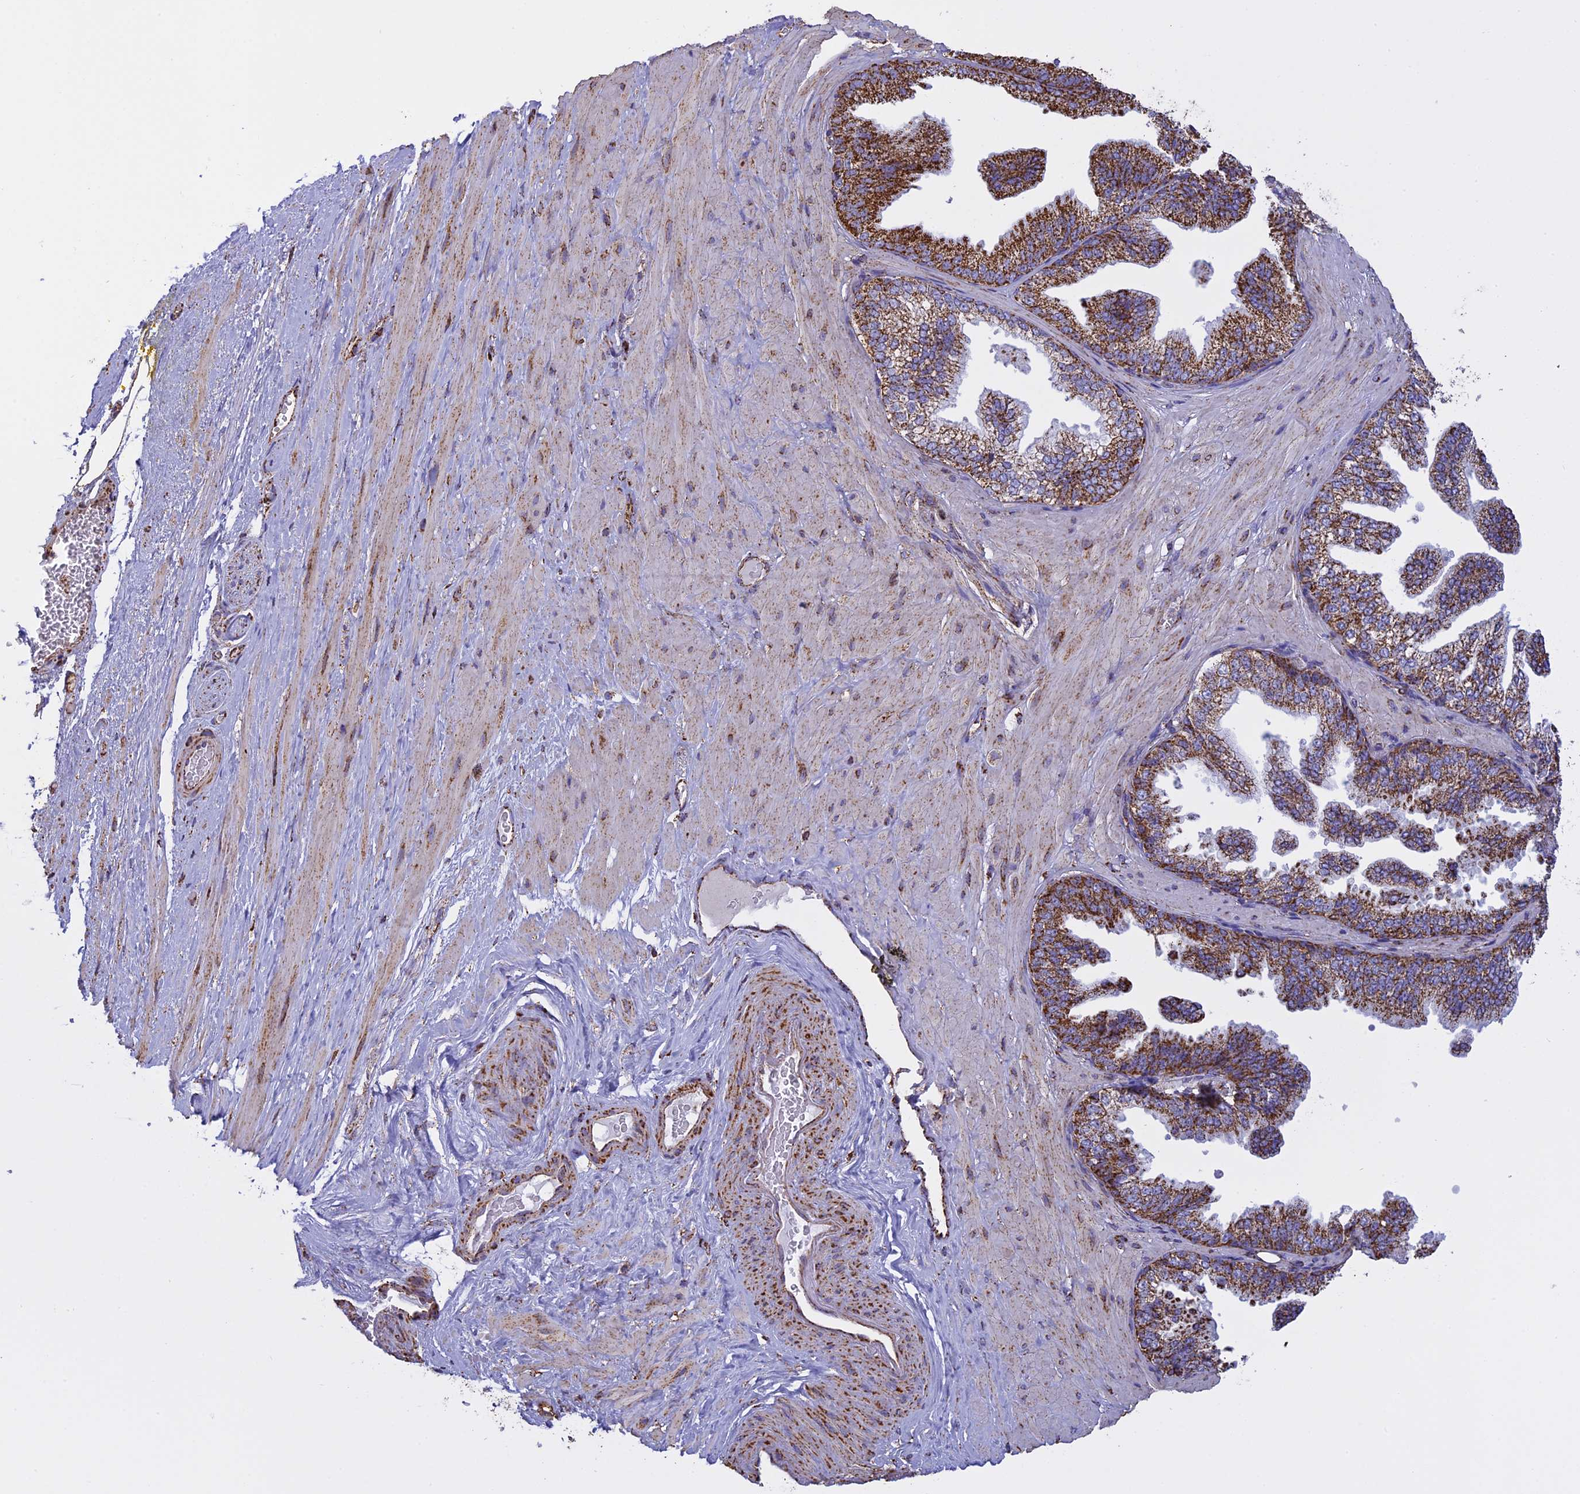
{"staining": {"intensity": "negative", "quantity": "none", "location": "none"}, "tissue": "adipose tissue", "cell_type": "Adipocytes", "image_type": "normal", "snomed": [{"axis": "morphology", "description": "Normal tissue, NOS"}, {"axis": "morphology", "description": "Adenocarcinoma, Low grade"}, {"axis": "topography", "description": "Prostate"}, {"axis": "topography", "description": "Peripheral nerve tissue"}], "caption": "Adipose tissue was stained to show a protein in brown. There is no significant expression in adipocytes. (DAB (3,3'-diaminobenzidine) immunohistochemistry (IHC) visualized using brightfield microscopy, high magnification).", "gene": "KCNG1", "patient": {"sex": "male", "age": 63}}